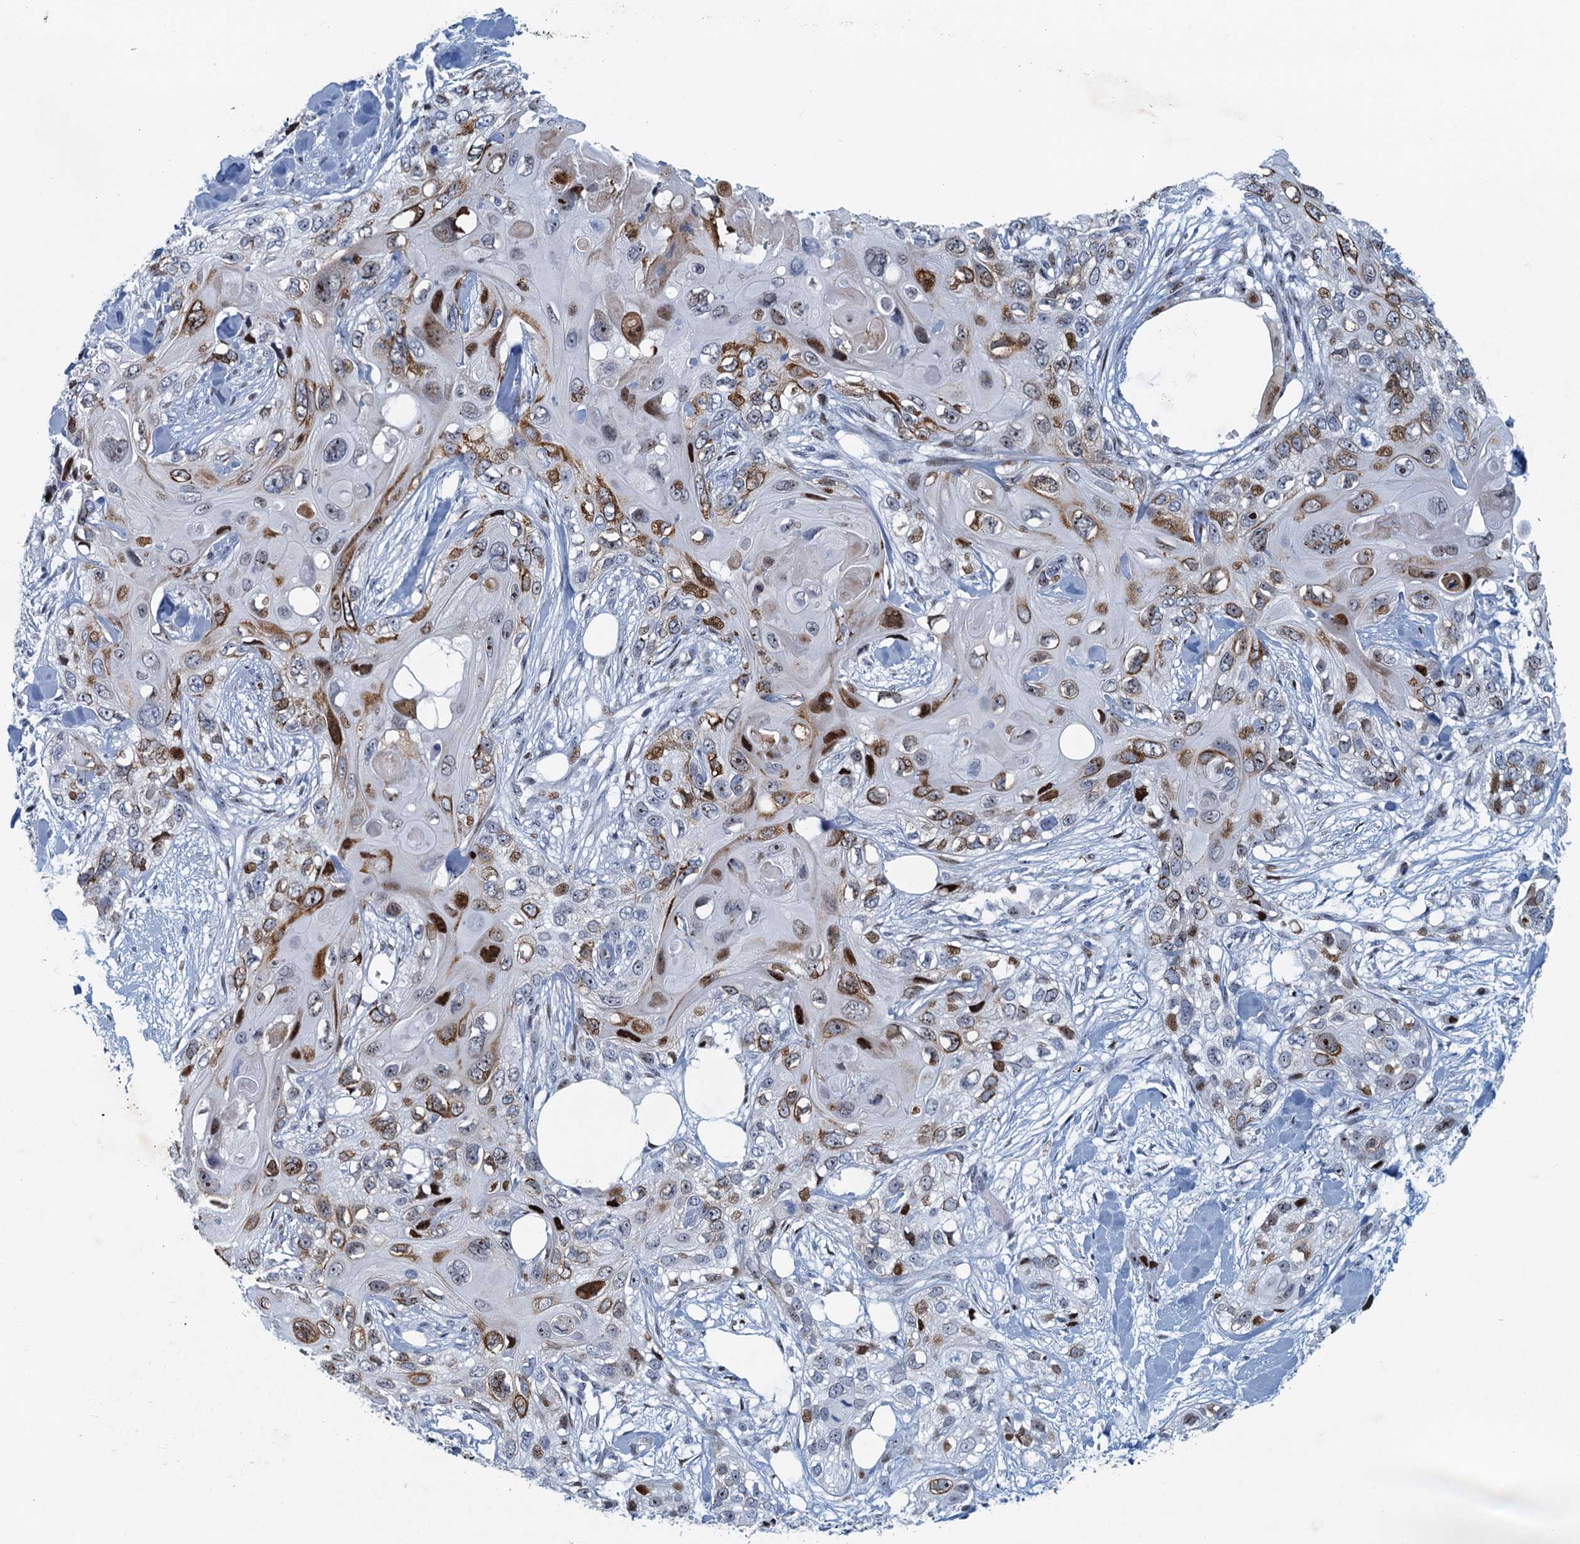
{"staining": {"intensity": "moderate", "quantity": "25%-75%", "location": "cytoplasmic/membranous,nuclear"}, "tissue": "skin cancer", "cell_type": "Tumor cells", "image_type": "cancer", "snomed": [{"axis": "morphology", "description": "Normal tissue, NOS"}, {"axis": "morphology", "description": "Squamous cell carcinoma, NOS"}, {"axis": "topography", "description": "Skin"}], "caption": "There is medium levels of moderate cytoplasmic/membranous and nuclear staining in tumor cells of skin cancer (squamous cell carcinoma), as demonstrated by immunohistochemical staining (brown color).", "gene": "ANKRD13D", "patient": {"sex": "male", "age": 72}}